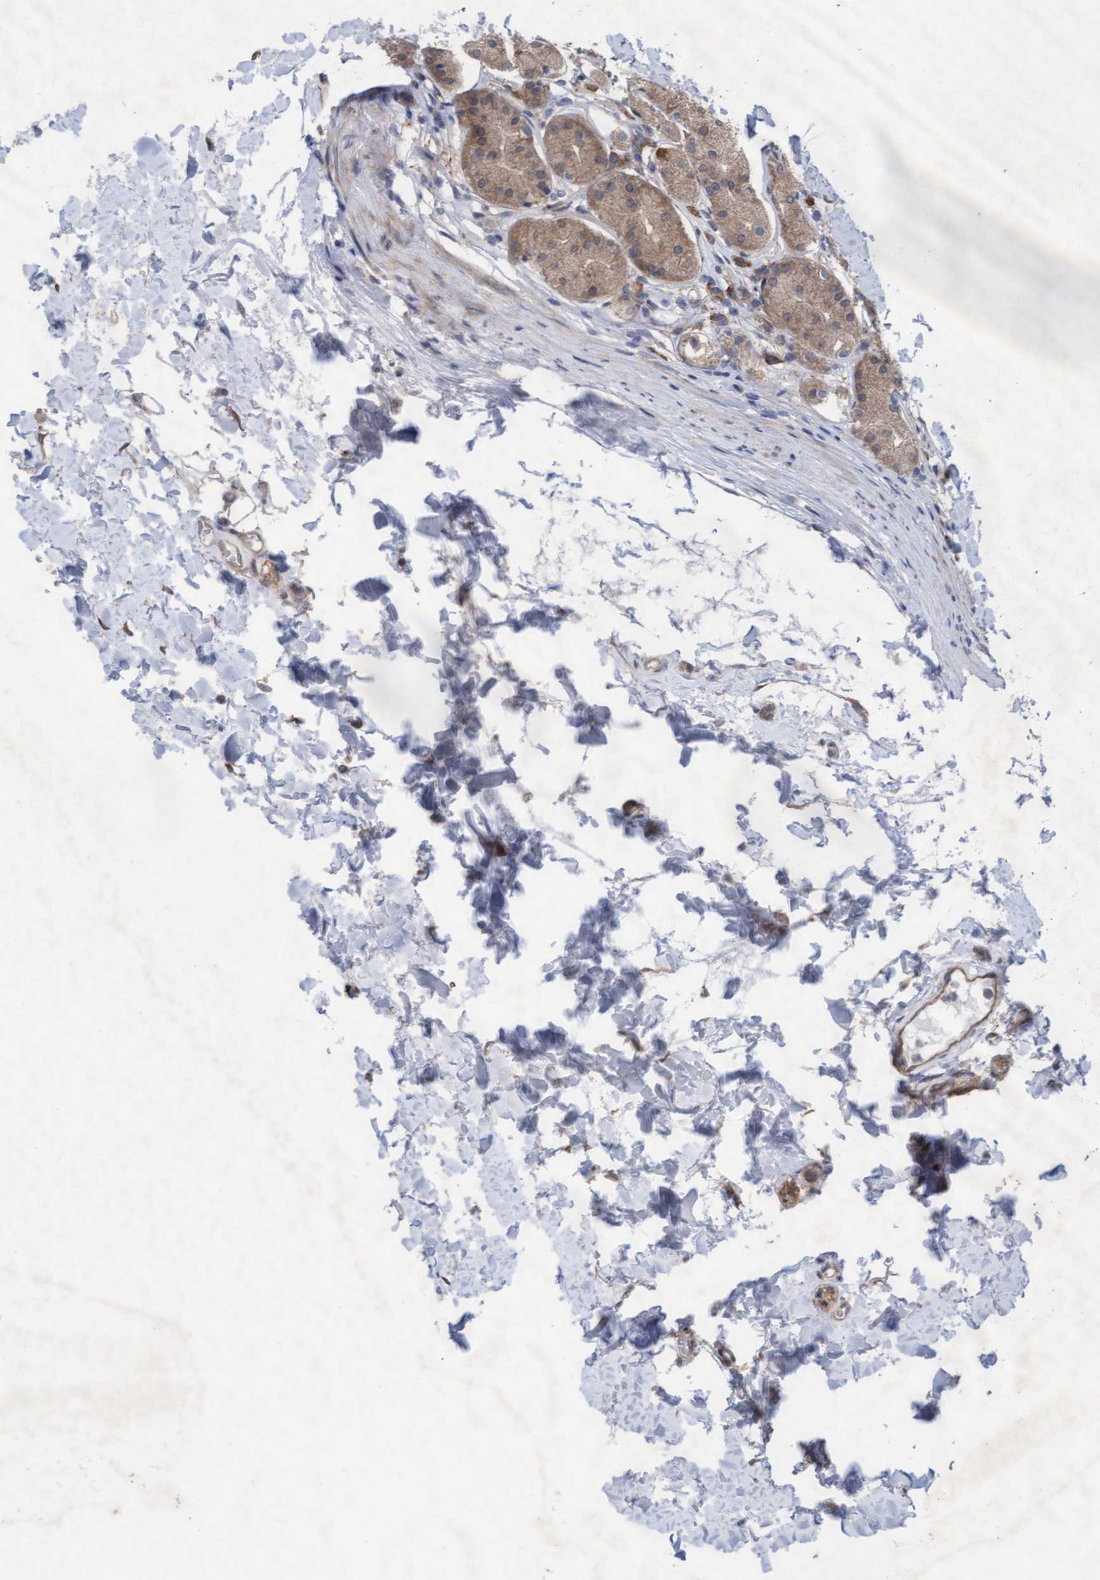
{"staining": {"intensity": "moderate", "quantity": ">75%", "location": "cytoplasmic/membranous"}, "tissue": "stomach", "cell_type": "Glandular cells", "image_type": "normal", "snomed": [{"axis": "morphology", "description": "Normal tissue, NOS"}, {"axis": "topography", "description": "Stomach"}, {"axis": "topography", "description": "Stomach, lower"}], "caption": "Stomach stained for a protein shows moderate cytoplasmic/membranous positivity in glandular cells.", "gene": "PLCD1", "patient": {"sex": "female", "age": 56}}